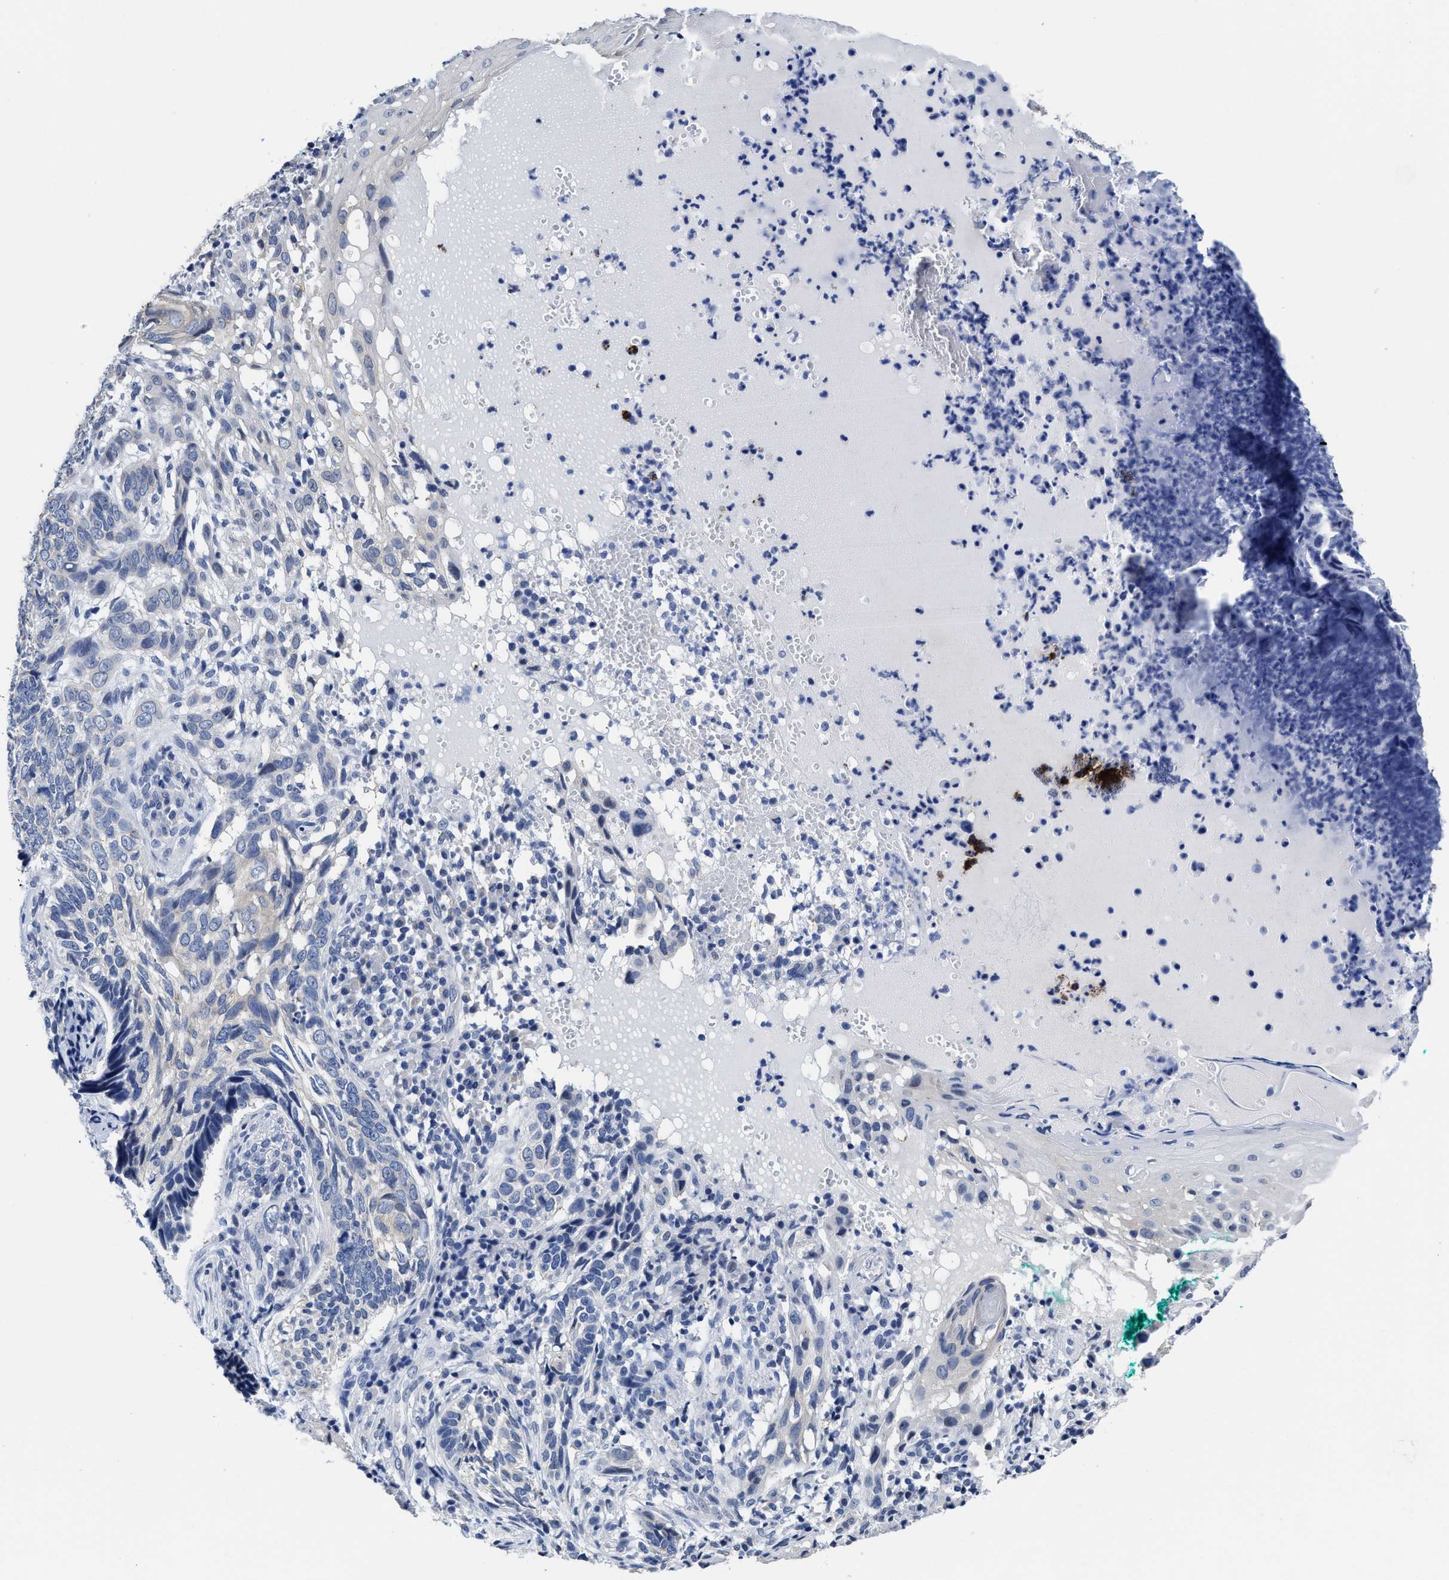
{"staining": {"intensity": "negative", "quantity": "none", "location": "none"}, "tissue": "skin cancer", "cell_type": "Tumor cells", "image_type": "cancer", "snomed": [{"axis": "morphology", "description": "Basal cell carcinoma"}, {"axis": "topography", "description": "Skin"}], "caption": "IHC of basal cell carcinoma (skin) displays no expression in tumor cells.", "gene": "HOOK1", "patient": {"sex": "female", "age": 89}}